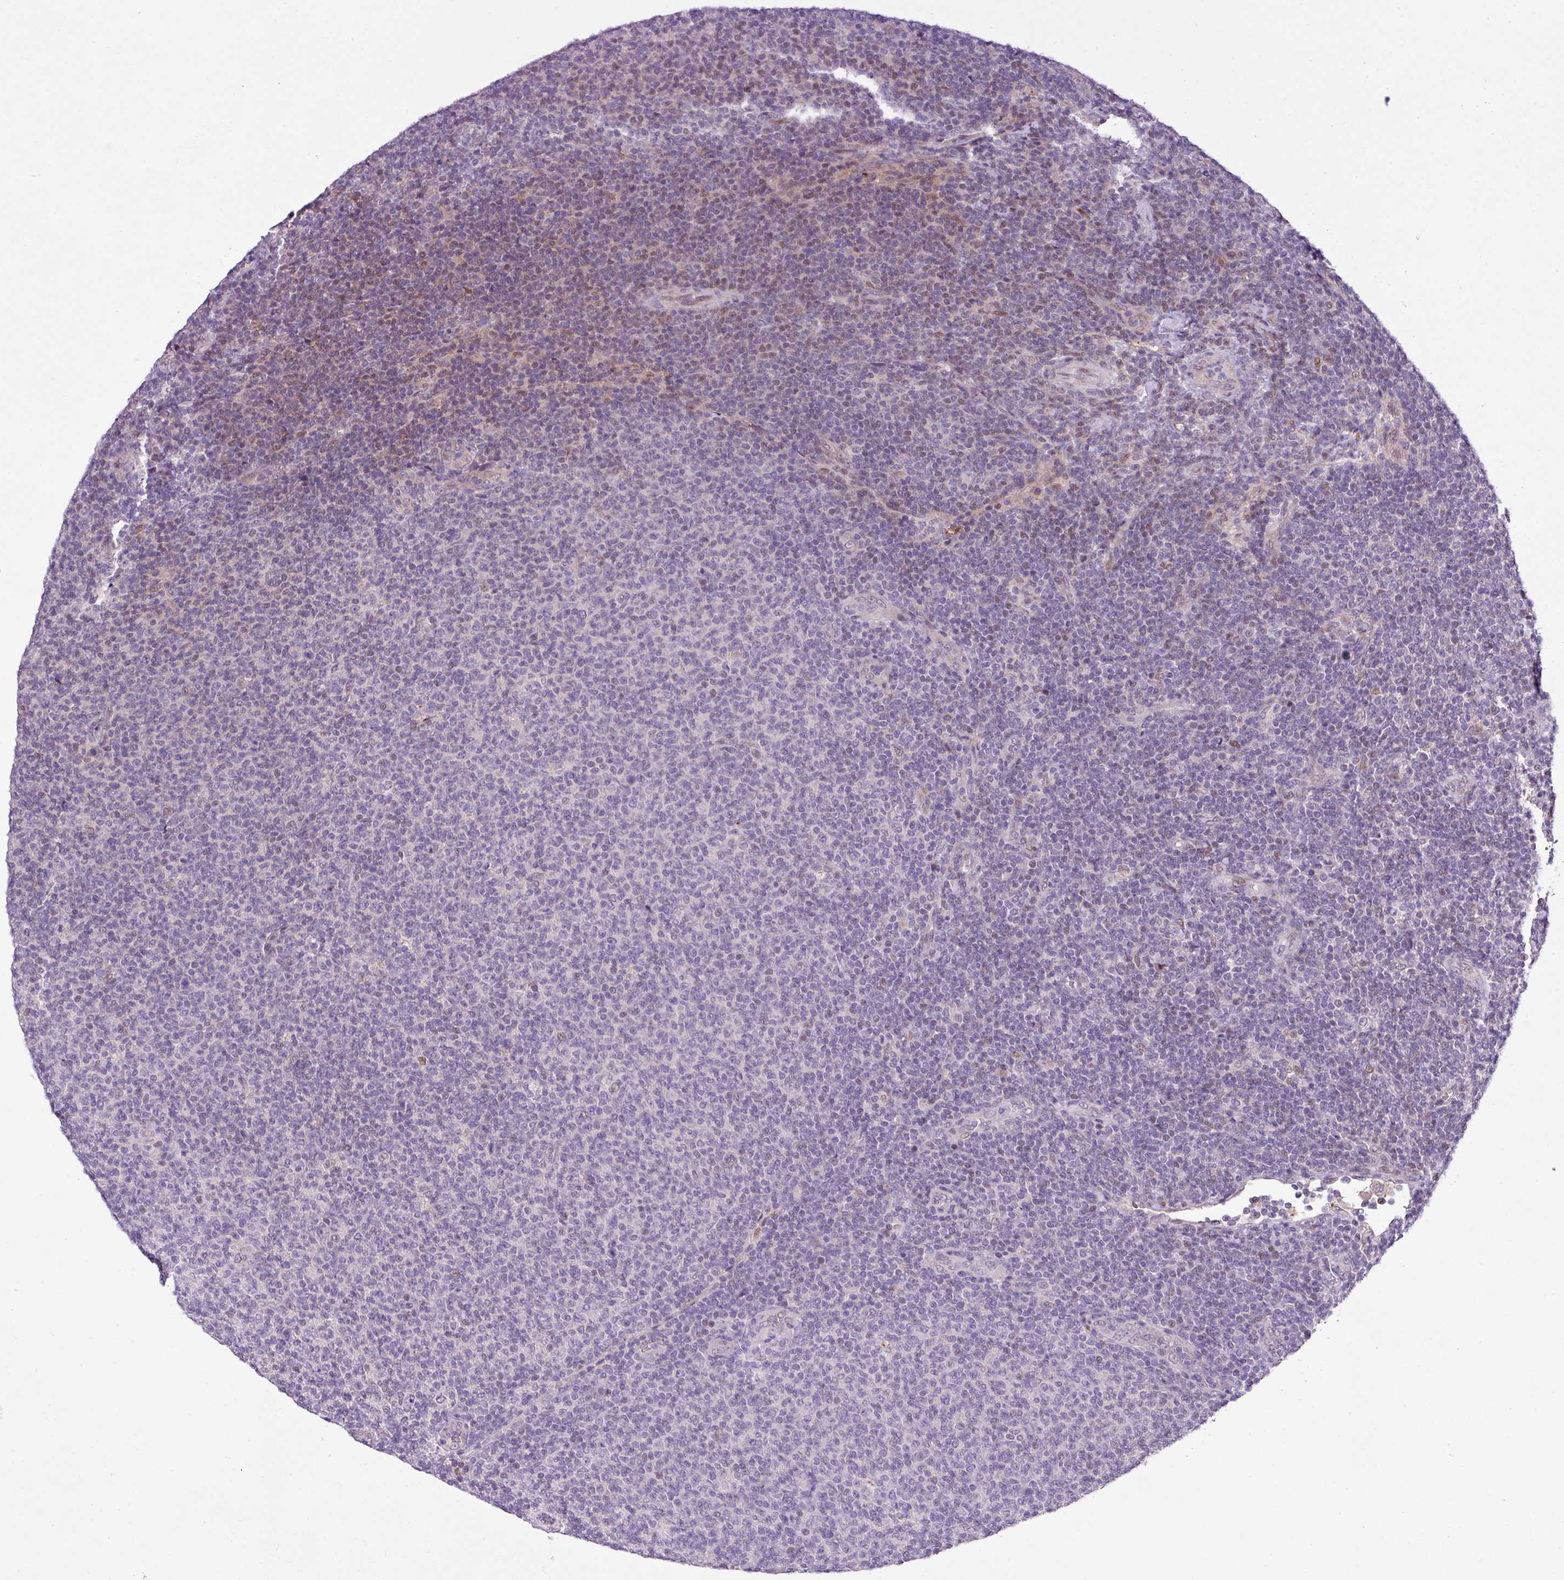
{"staining": {"intensity": "negative", "quantity": "none", "location": "none"}, "tissue": "lymphoma", "cell_type": "Tumor cells", "image_type": "cancer", "snomed": [{"axis": "morphology", "description": "Malignant lymphoma, non-Hodgkin's type, Low grade"}, {"axis": "topography", "description": "Lymph node"}], "caption": "Lymphoma was stained to show a protein in brown. There is no significant expression in tumor cells.", "gene": "RPP25L", "patient": {"sex": "male", "age": 66}}